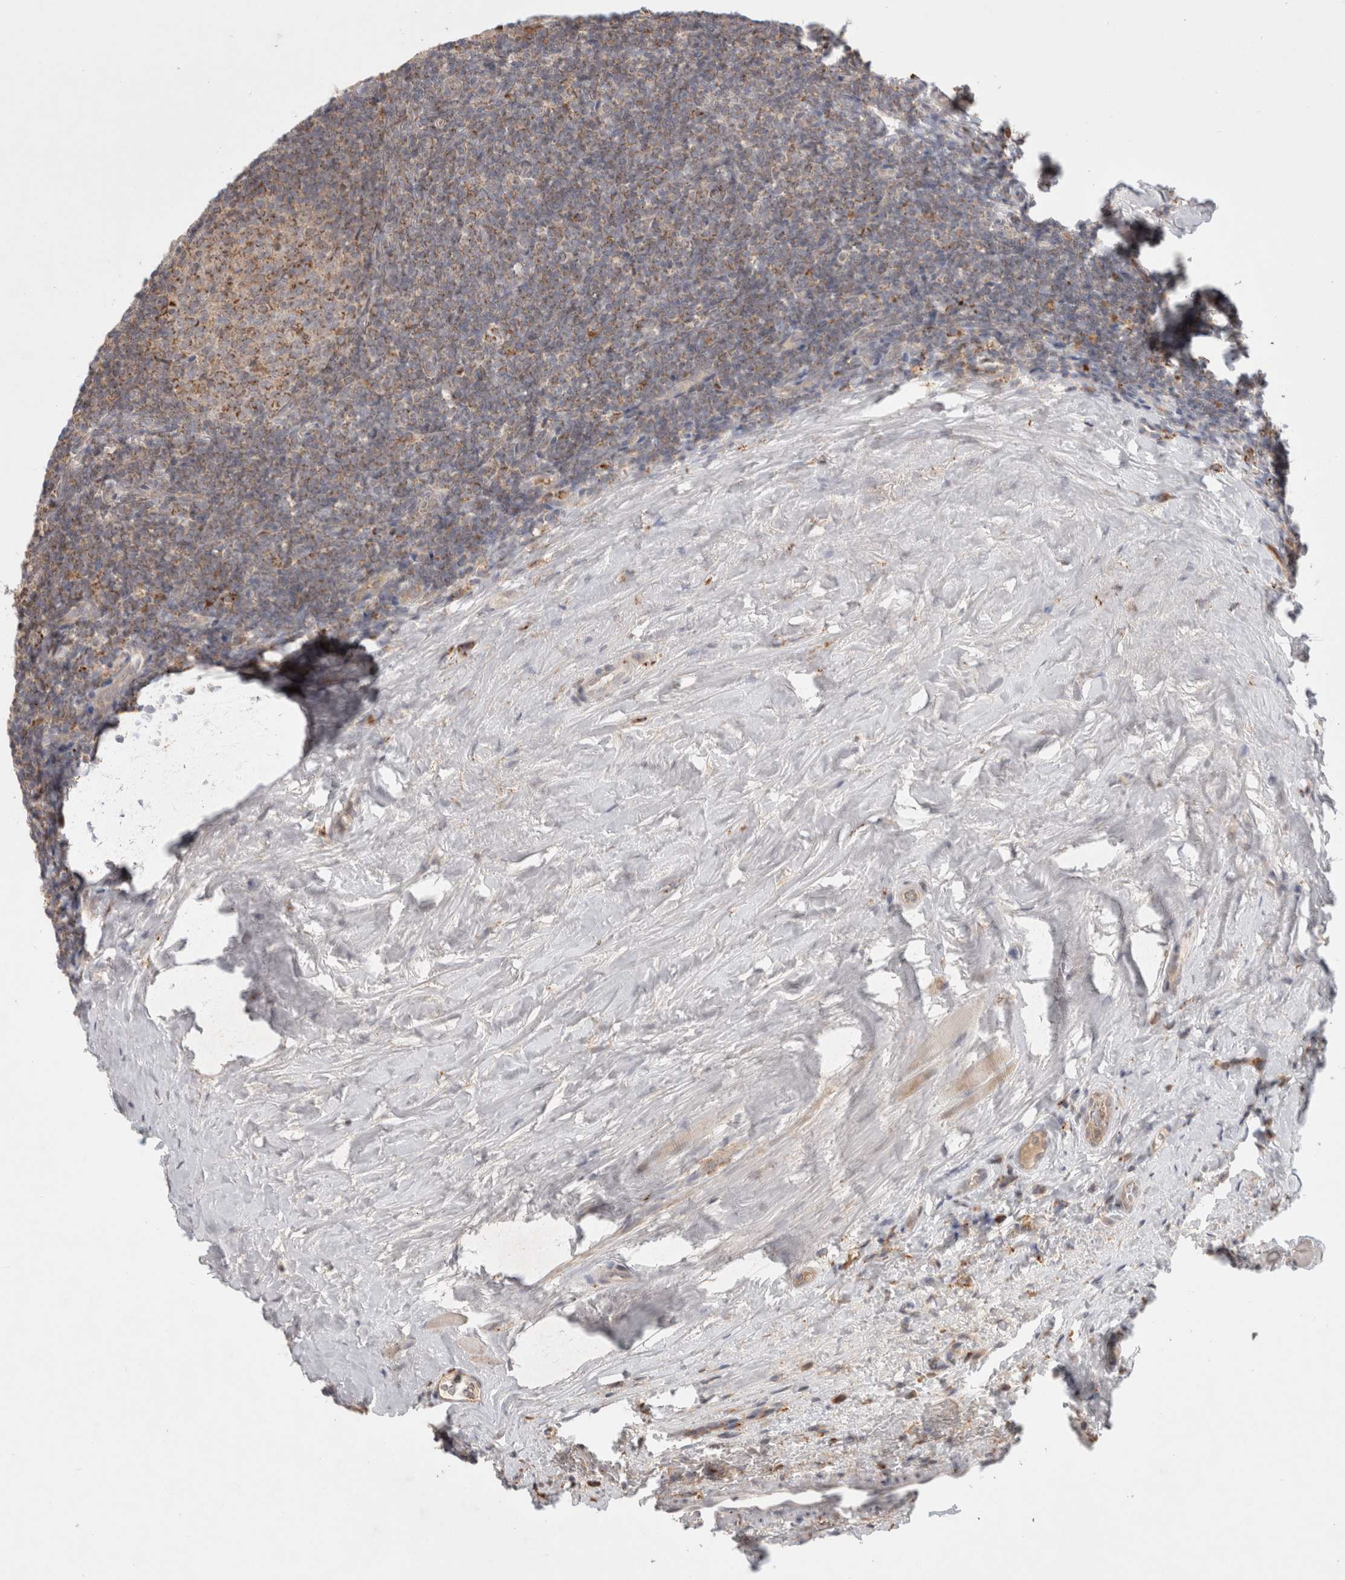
{"staining": {"intensity": "moderate", "quantity": ">75%", "location": "cytoplasmic/membranous"}, "tissue": "tonsil", "cell_type": "Germinal center cells", "image_type": "normal", "snomed": [{"axis": "morphology", "description": "Normal tissue, NOS"}, {"axis": "topography", "description": "Tonsil"}], "caption": "Protein analysis of benign tonsil demonstrates moderate cytoplasmic/membranous expression in approximately >75% of germinal center cells. (Brightfield microscopy of DAB IHC at high magnification).", "gene": "HROB", "patient": {"sex": "male", "age": 37}}